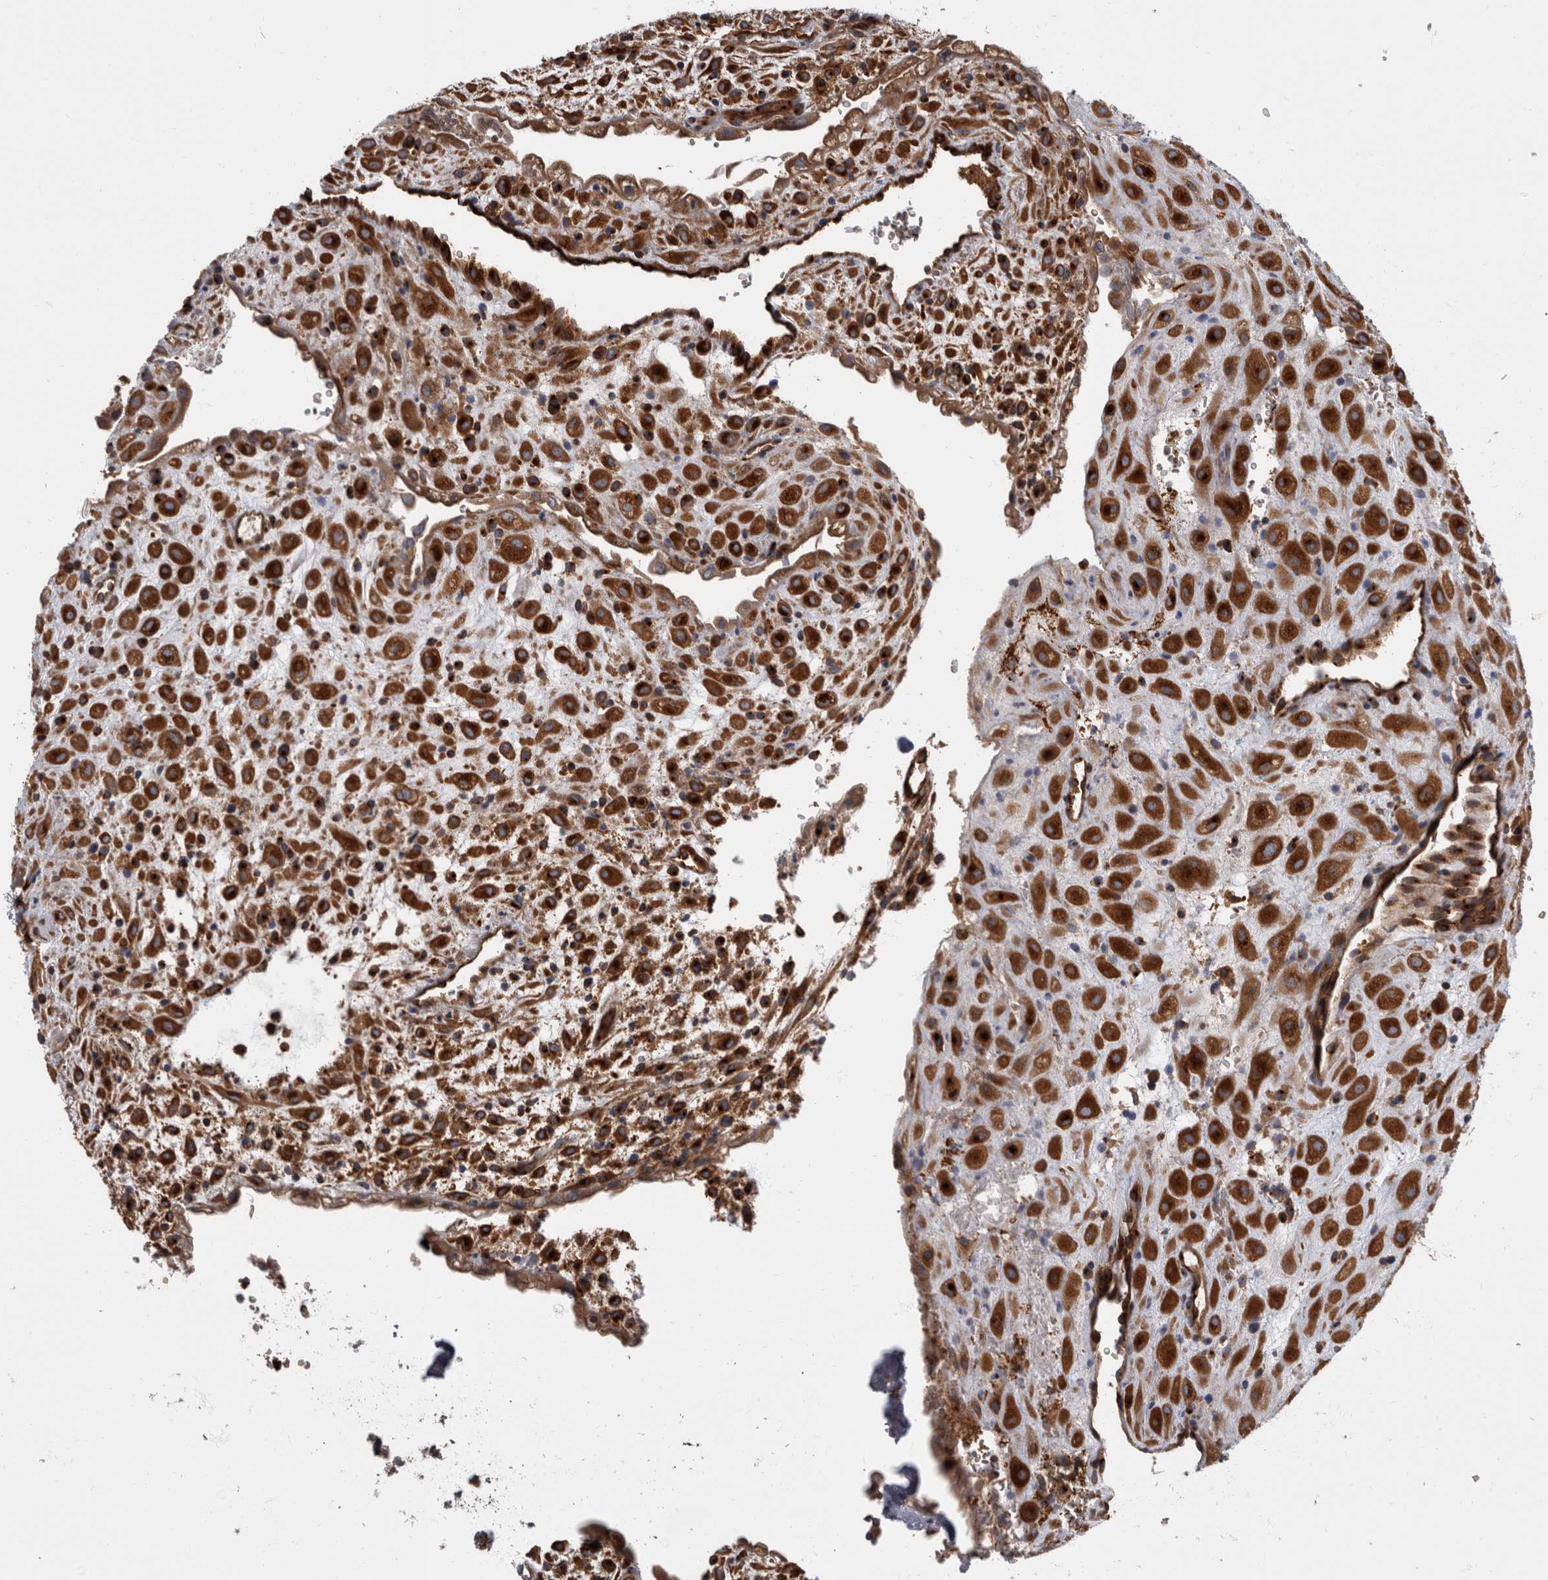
{"staining": {"intensity": "strong", "quantity": ">75%", "location": "cytoplasmic/membranous"}, "tissue": "placenta", "cell_type": "Decidual cells", "image_type": "normal", "snomed": [{"axis": "morphology", "description": "Normal tissue, NOS"}, {"axis": "topography", "description": "Placenta"}], "caption": "IHC of unremarkable human placenta demonstrates high levels of strong cytoplasmic/membranous expression in about >75% of decidual cells.", "gene": "HOOK3", "patient": {"sex": "female", "age": 35}}